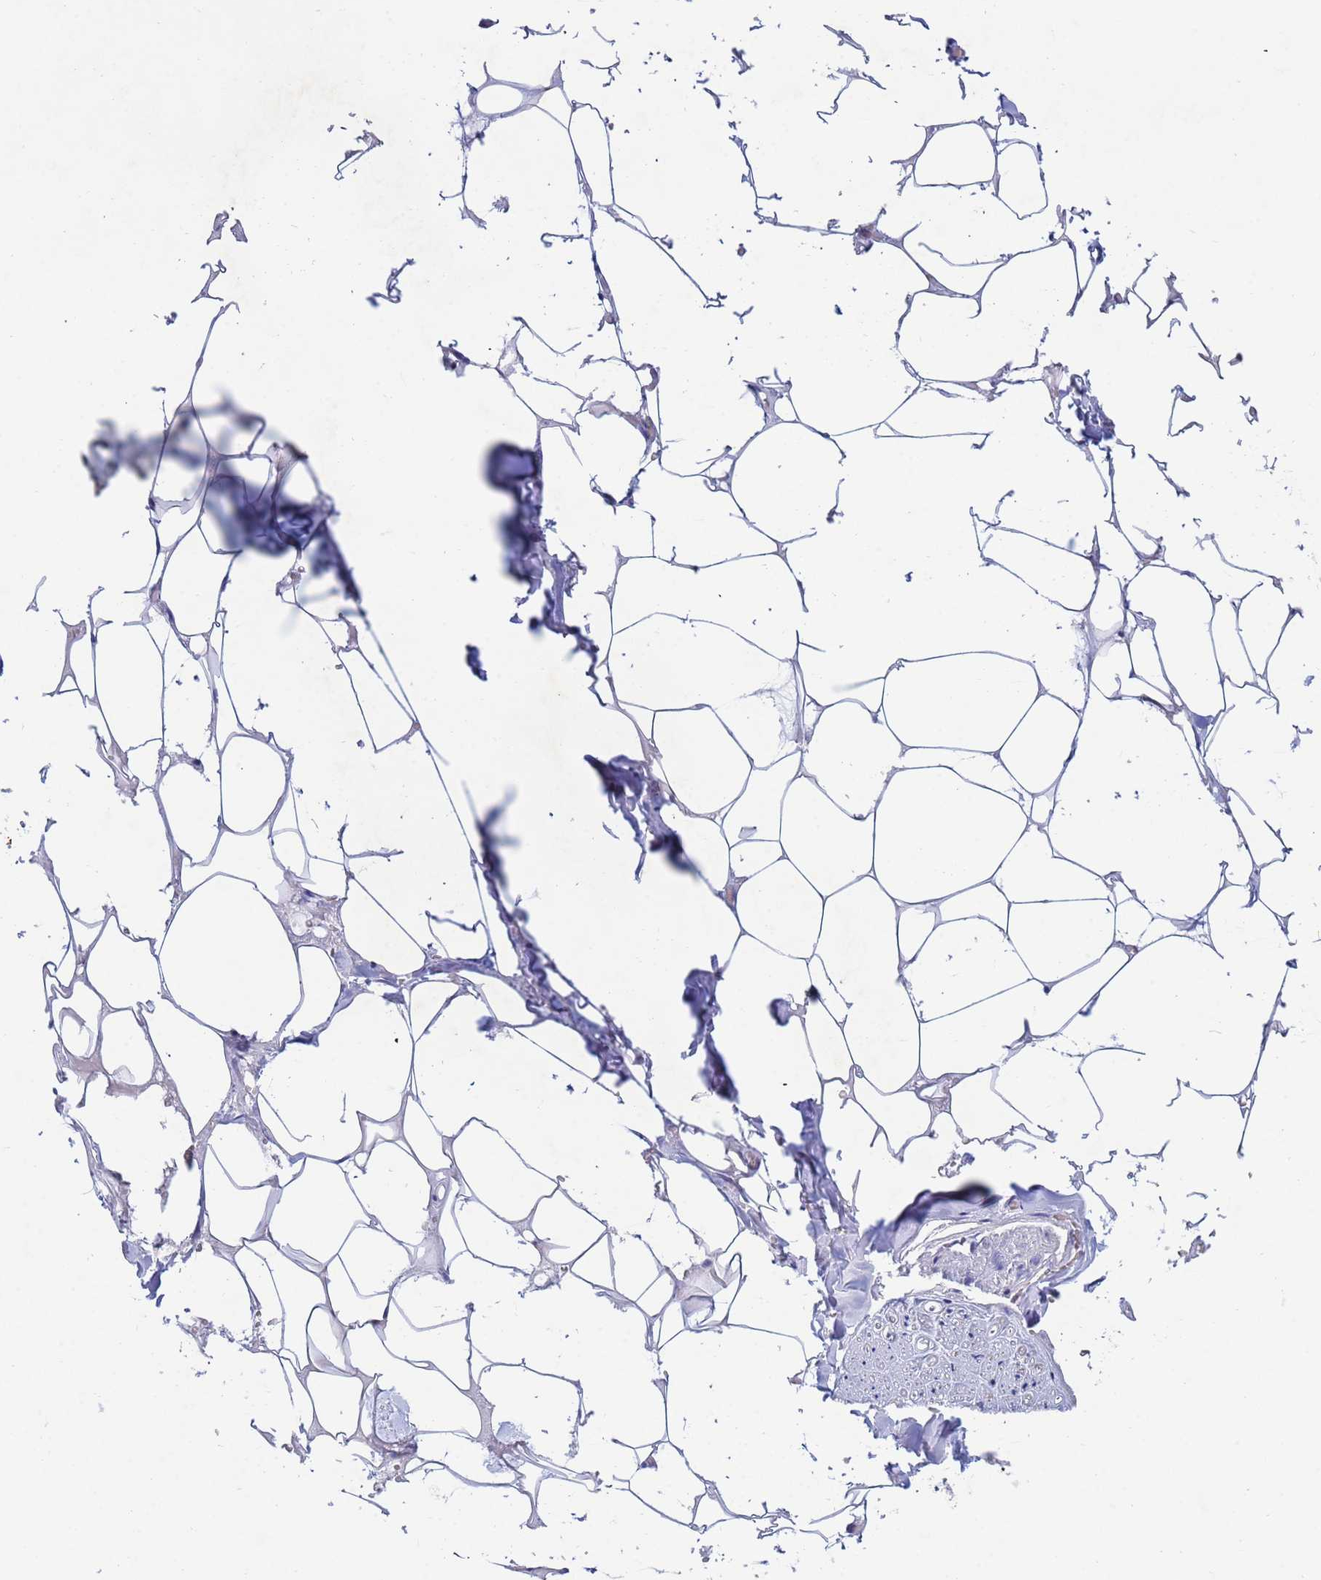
{"staining": {"intensity": "negative", "quantity": "none", "location": "none"}, "tissue": "adipose tissue", "cell_type": "Adipocytes", "image_type": "normal", "snomed": [{"axis": "morphology", "description": "Normal tissue, NOS"}, {"axis": "topography", "description": "Salivary gland"}, {"axis": "topography", "description": "Peripheral nerve tissue"}], "caption": "IHC photomicrograph of unremarkable human adipose tissue stained for a protein (brown), which displays no expression in adipocytes.", "gene": "CSTB", "patient": {"sex": "male", "age": 38}}